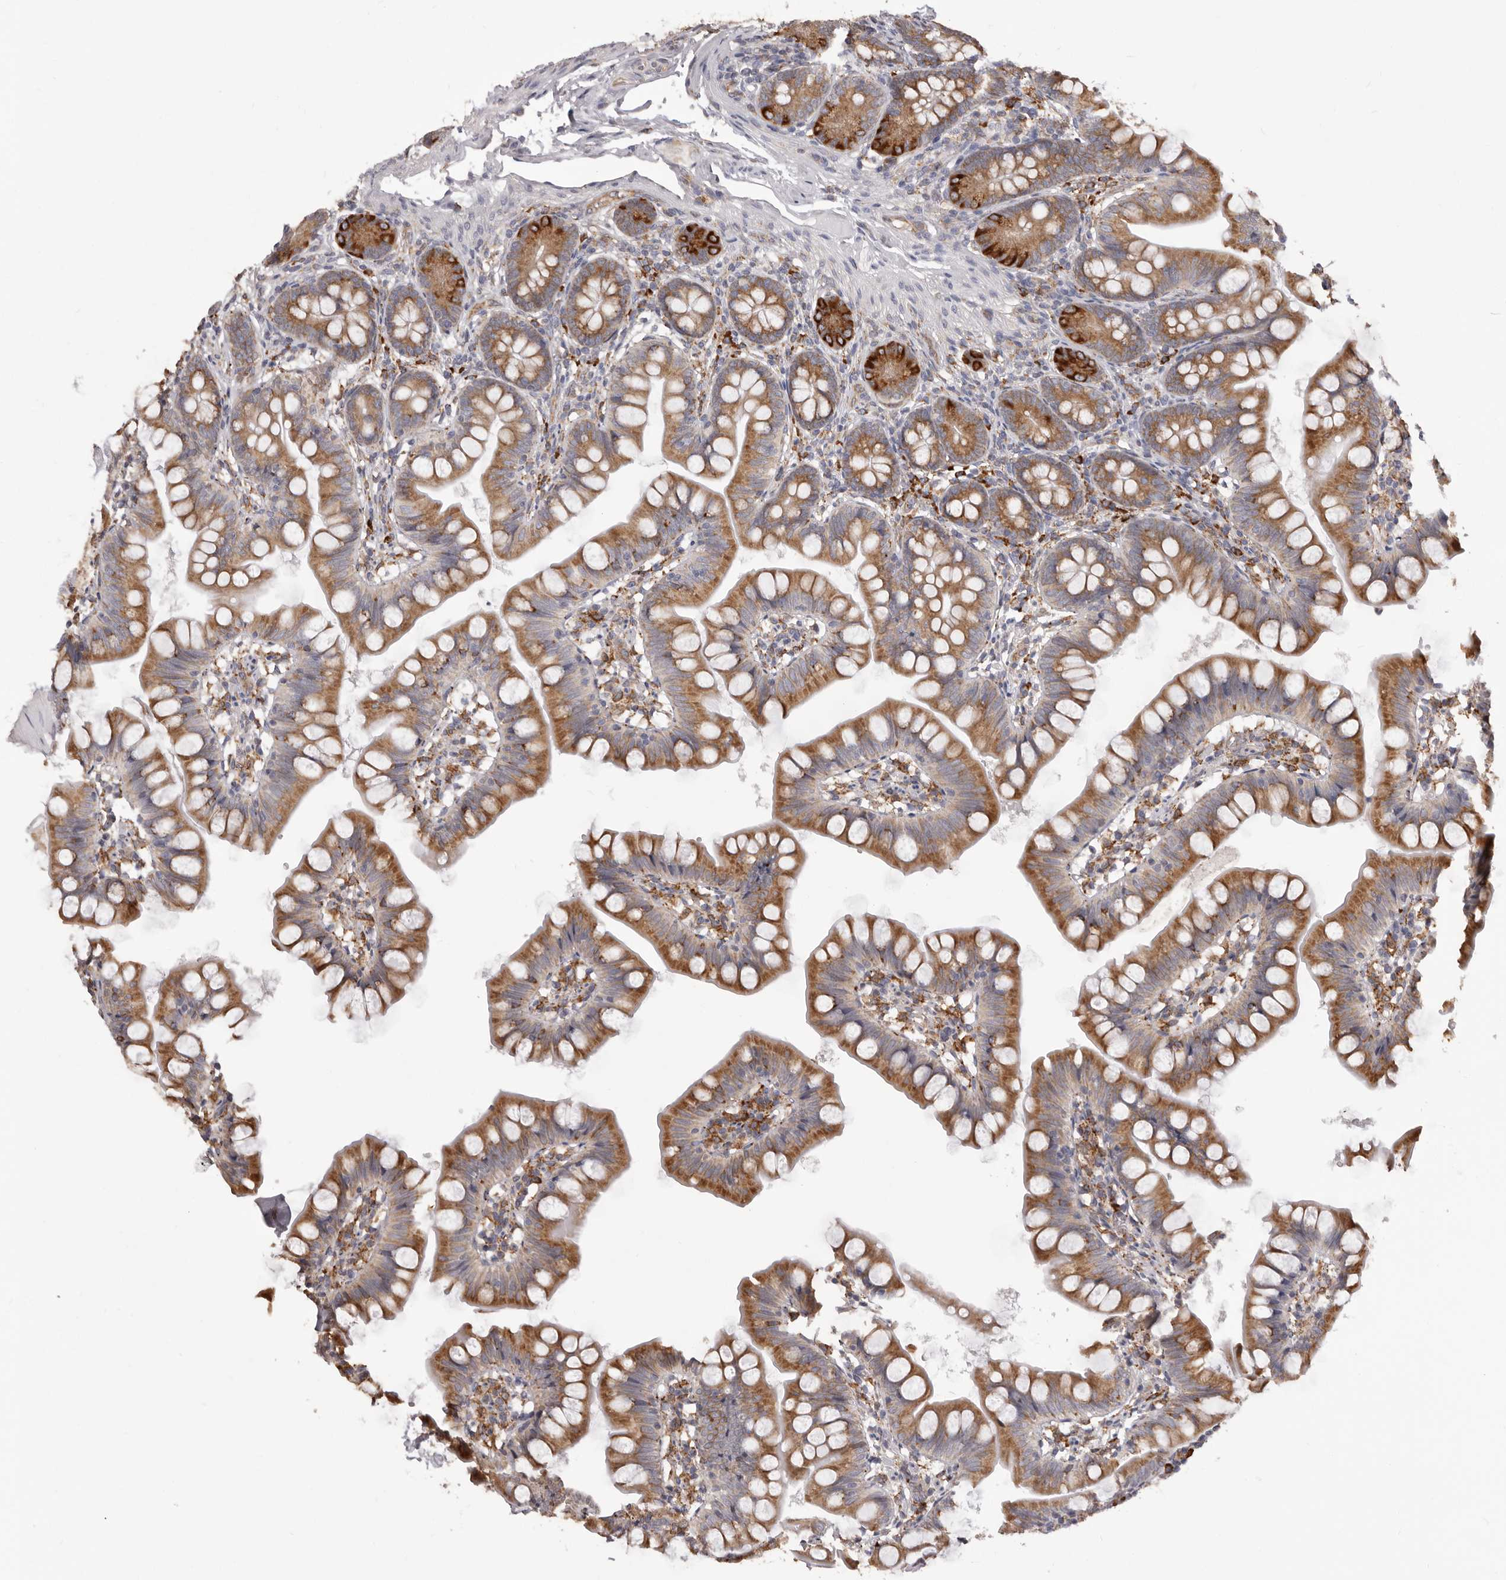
{"staining": {"intensity": "moderate", "quantity": ">75%", "location": "cytoplasmic/membranous"}, "tissue": "small intestine", "cell_type": "Glandular cells", "image_type": "normal", "snomed": [{"axis": "morphology", "description": "Normal tissue, NOS"}, {"axis": "topography", "description": "Small intestine"}], "caption": "The immunohistochemical stain shows moderate cytoplasmic/membranous staining in glandular cells of unremarkable small intestine.", "gene": "QRSL1", "patient": {"sex": "male", "age": 7}}